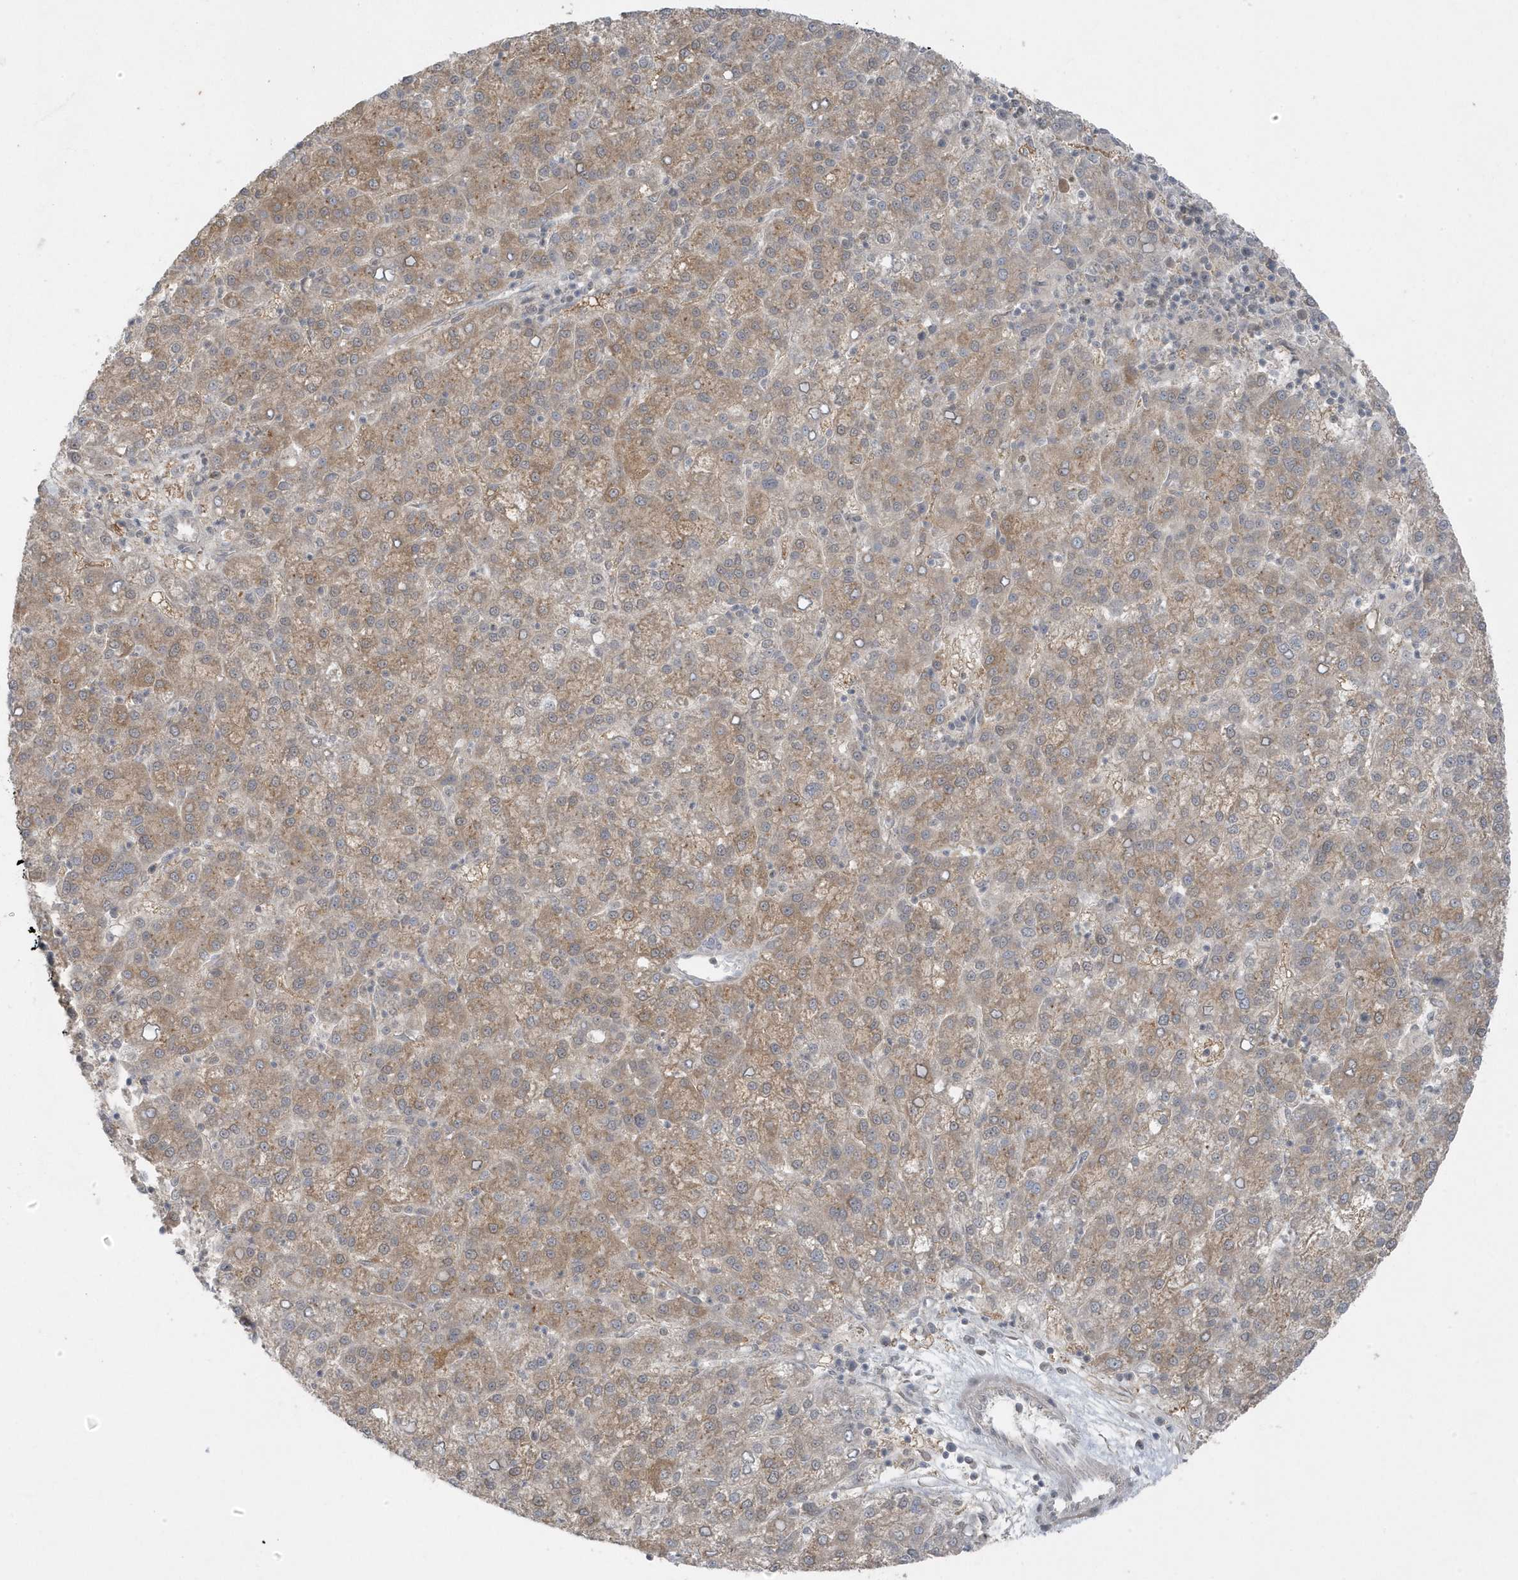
{"staining": {"intensity": "weak", "quantity": "25%-75%", "location": "cytoplasmic/membranous"}, "tissue": "liver cancer", "cell_type": "Tumor cells", "image_type": "cancer", "snomed": [{"axis": "morphology", "description": "Carcinoma, Hepatocellular, NOS"}, {"axis": "topography", "description": "Liver"}], "caption": "Protein positivity by IHC exhibits weak cytoplasmic/membranous staining in about 25%-75% of tumor cells in liver cancer.", "gene": "PARD3B", "patient": {"sex": "female", "age": 58}}